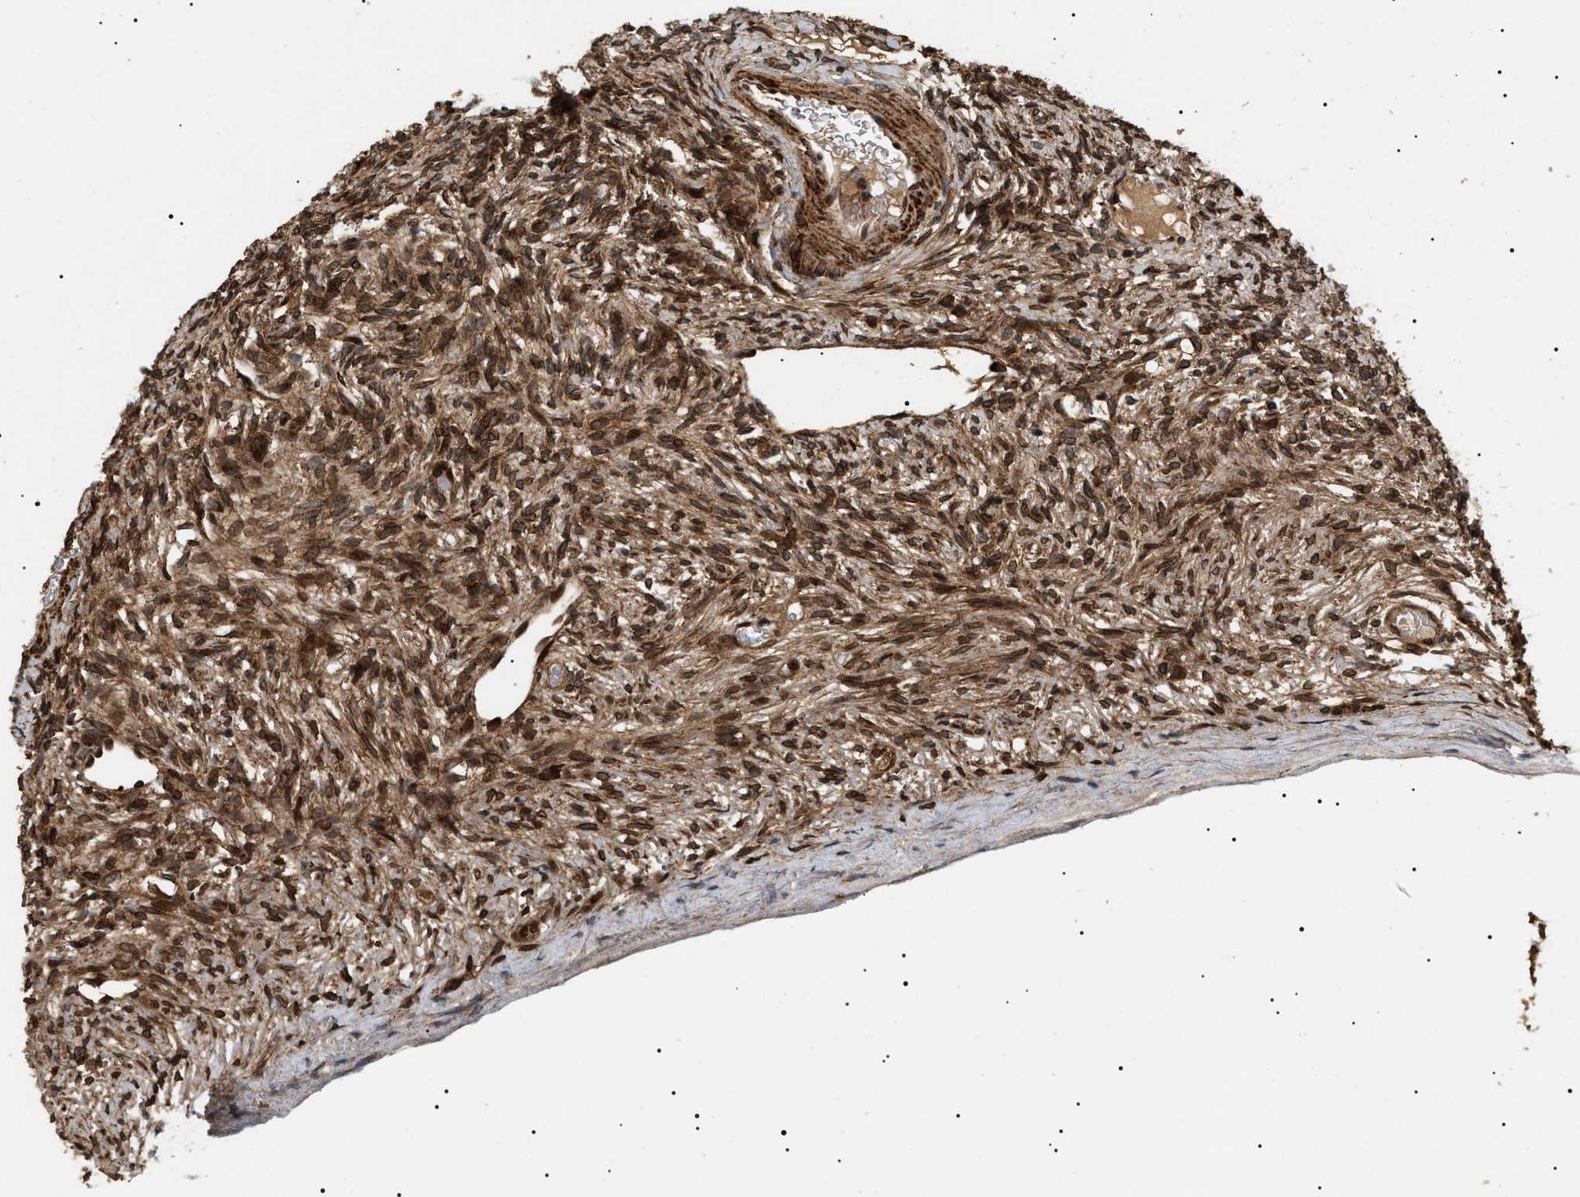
{"staining": {"intensity": "strong", "quantity": ">75%", "location": "cytoplasmic/membranous"}, "tissue": "ovary", "cell_type": "Follicle cells", "image_type": "normal", "snomed": [{"axis": "morphology", "description": "Normal tissue, NOS"}, {"axis": "topography", "description": "Ovary"}], "caption": "Approximately >75% of follicle cells in benign human ovary demonstrate strong cytoplasmic/membranous protein positivity as visualized by brown immunohistochemical staining.", "gene": "ZBTB26", "patient": {"sex": "female", "age": 33}}